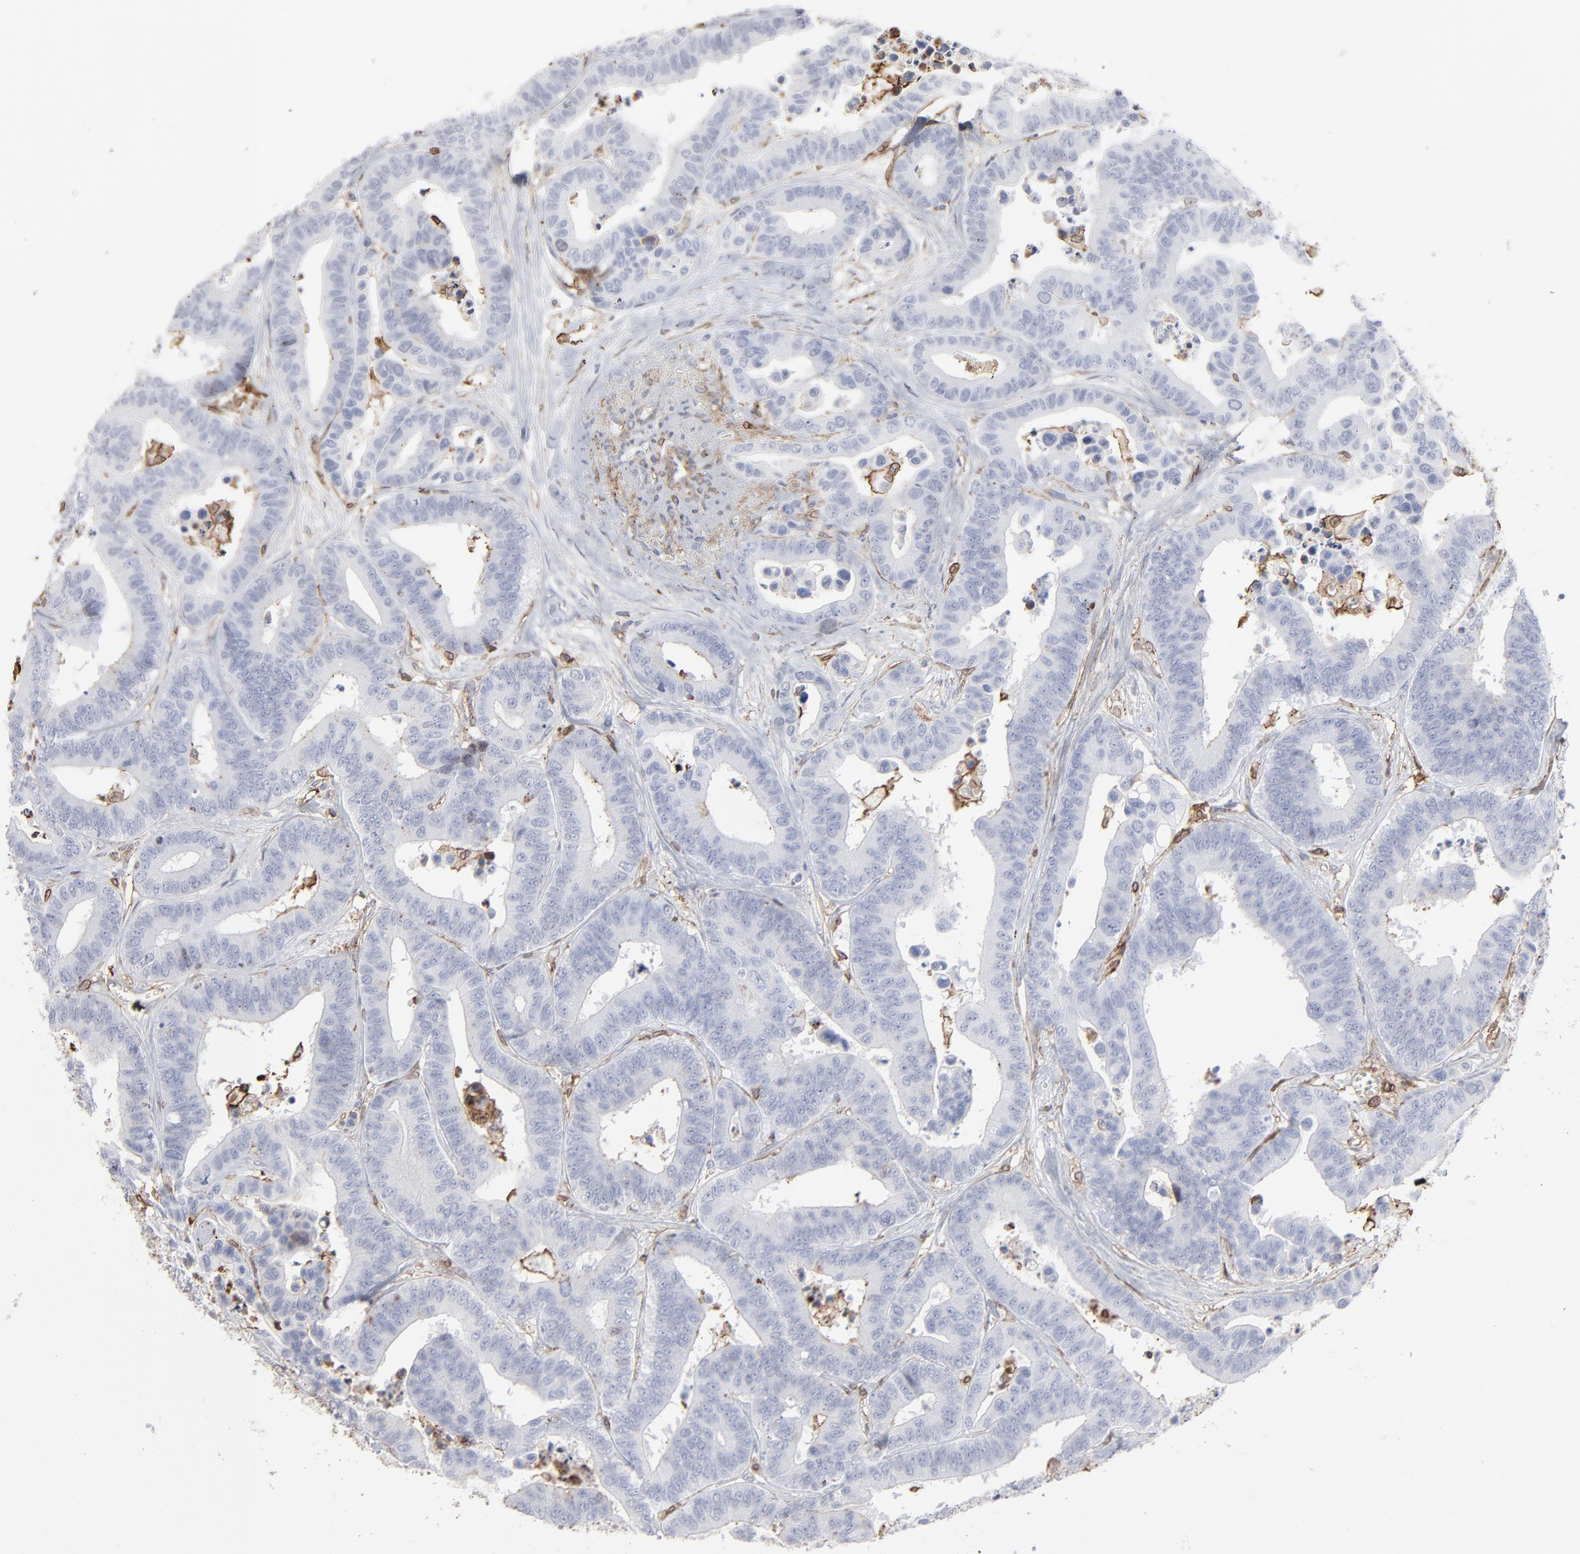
{"staining": {"intensity": "negative", "quantity": "none", "location": "none"}, "tissue": "colorectal cancer", "cell_type": "Tumor cells", "image_type": "cancer", "snomed": [{"axis": "morphology", "description": "Adenocarcinoma, NOS"}, {"axis": "topography", "description": "Colon"}], "caption": "Immunohistochemistry (IHC) histopathology image of colorectal cancer stained for a protein (brown), which exhibits no positivity in tumor cells.", "gene": "ANXA5", "patient": {"sex": "male", "age": 82}}